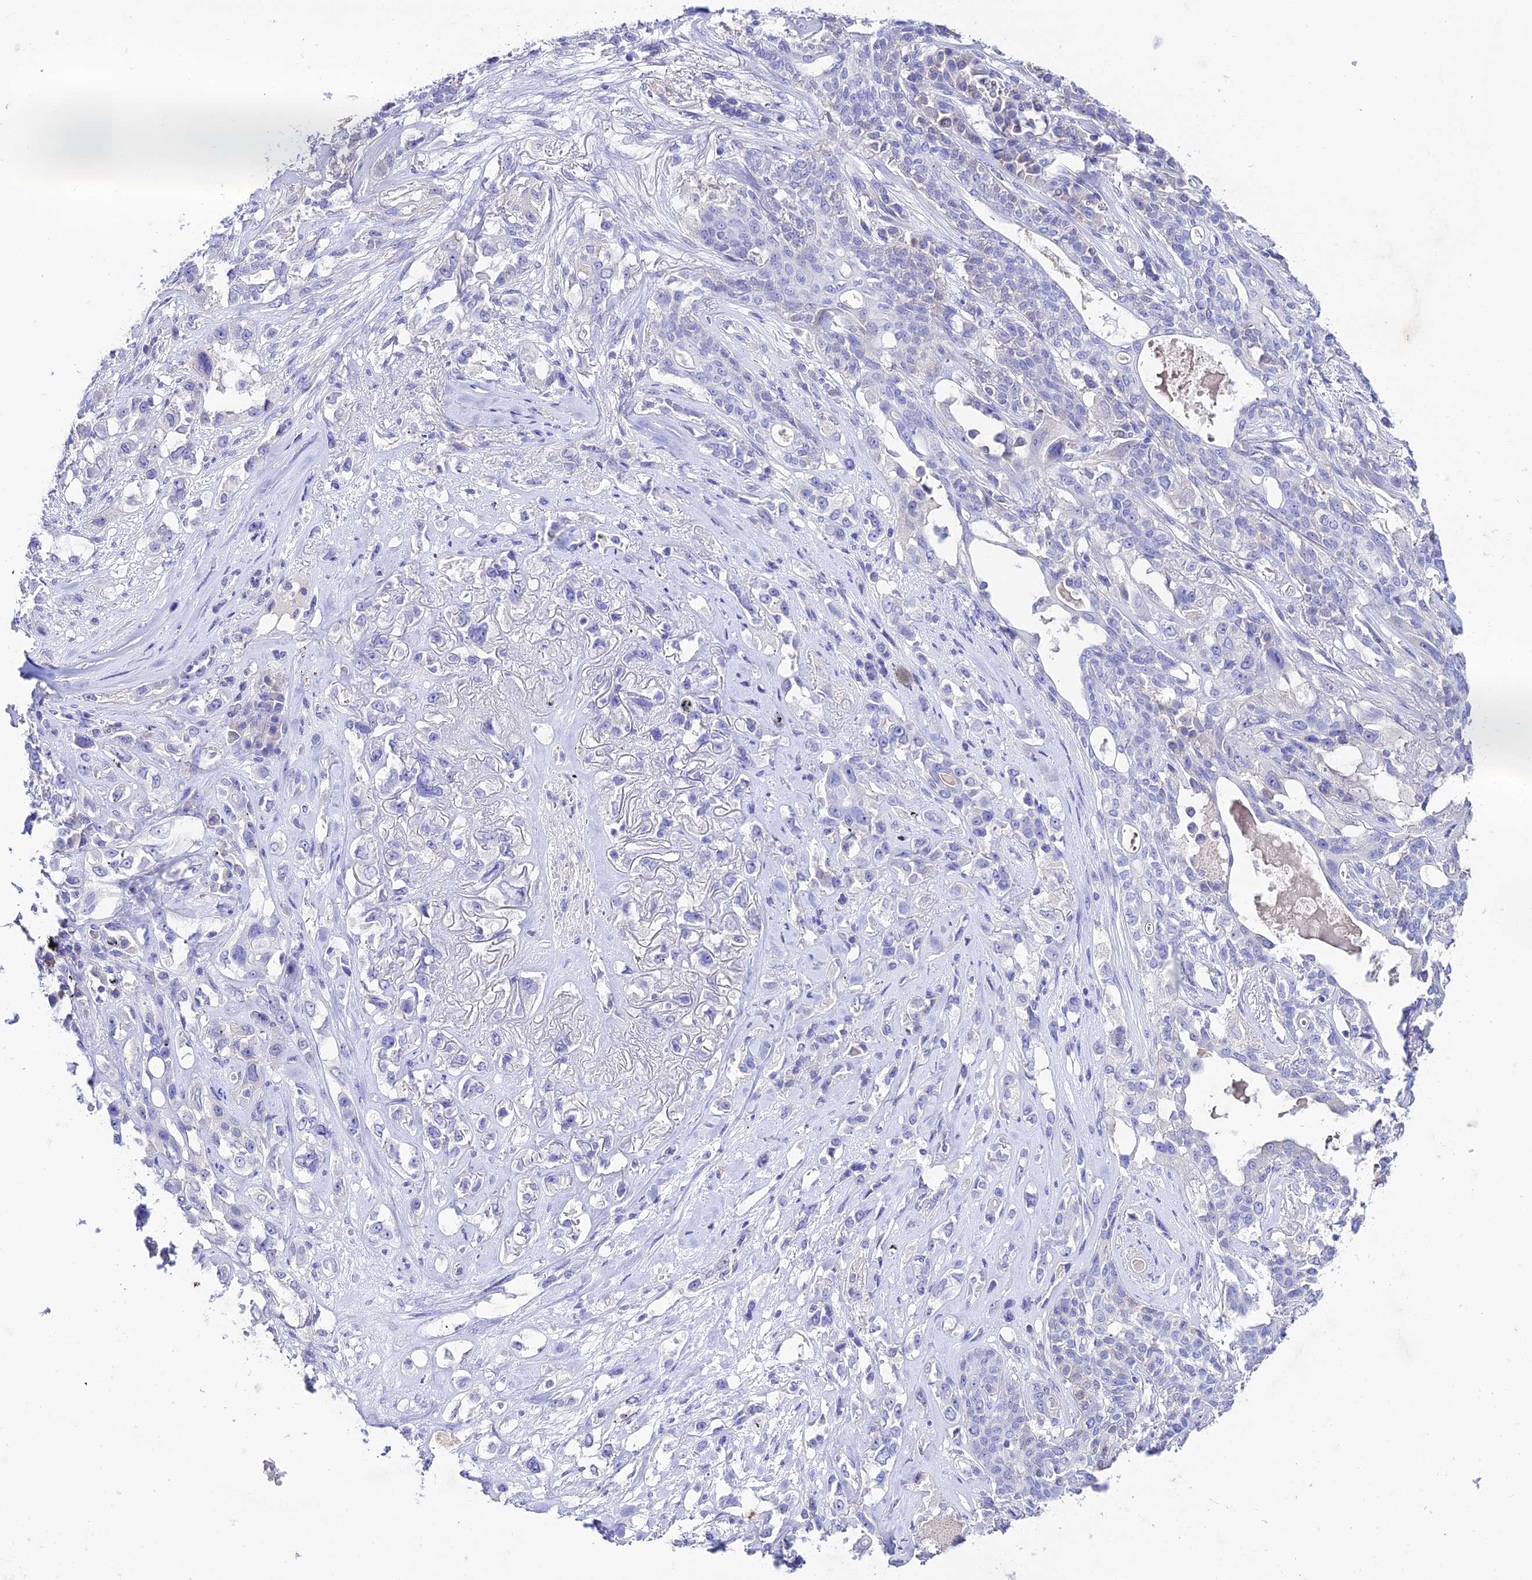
{"staining": {"intensity": "negative", "quantity": "none", "location": "none"}, "tissue": "lung cancer", "cell_type": "Tumor cells", "image_type": "cancer", "snomed": [{"axis": "morphology", "description": "Squamous cell carcinoma, NOS"}, {"axis": "topography", "description": "Lung"}], "caption": "There is no significant expression in tumor cells of lung cancer (squamous cell carcinoma).", "gene": "NLRP6", "patient": {"sex": "female", "age": 70}}